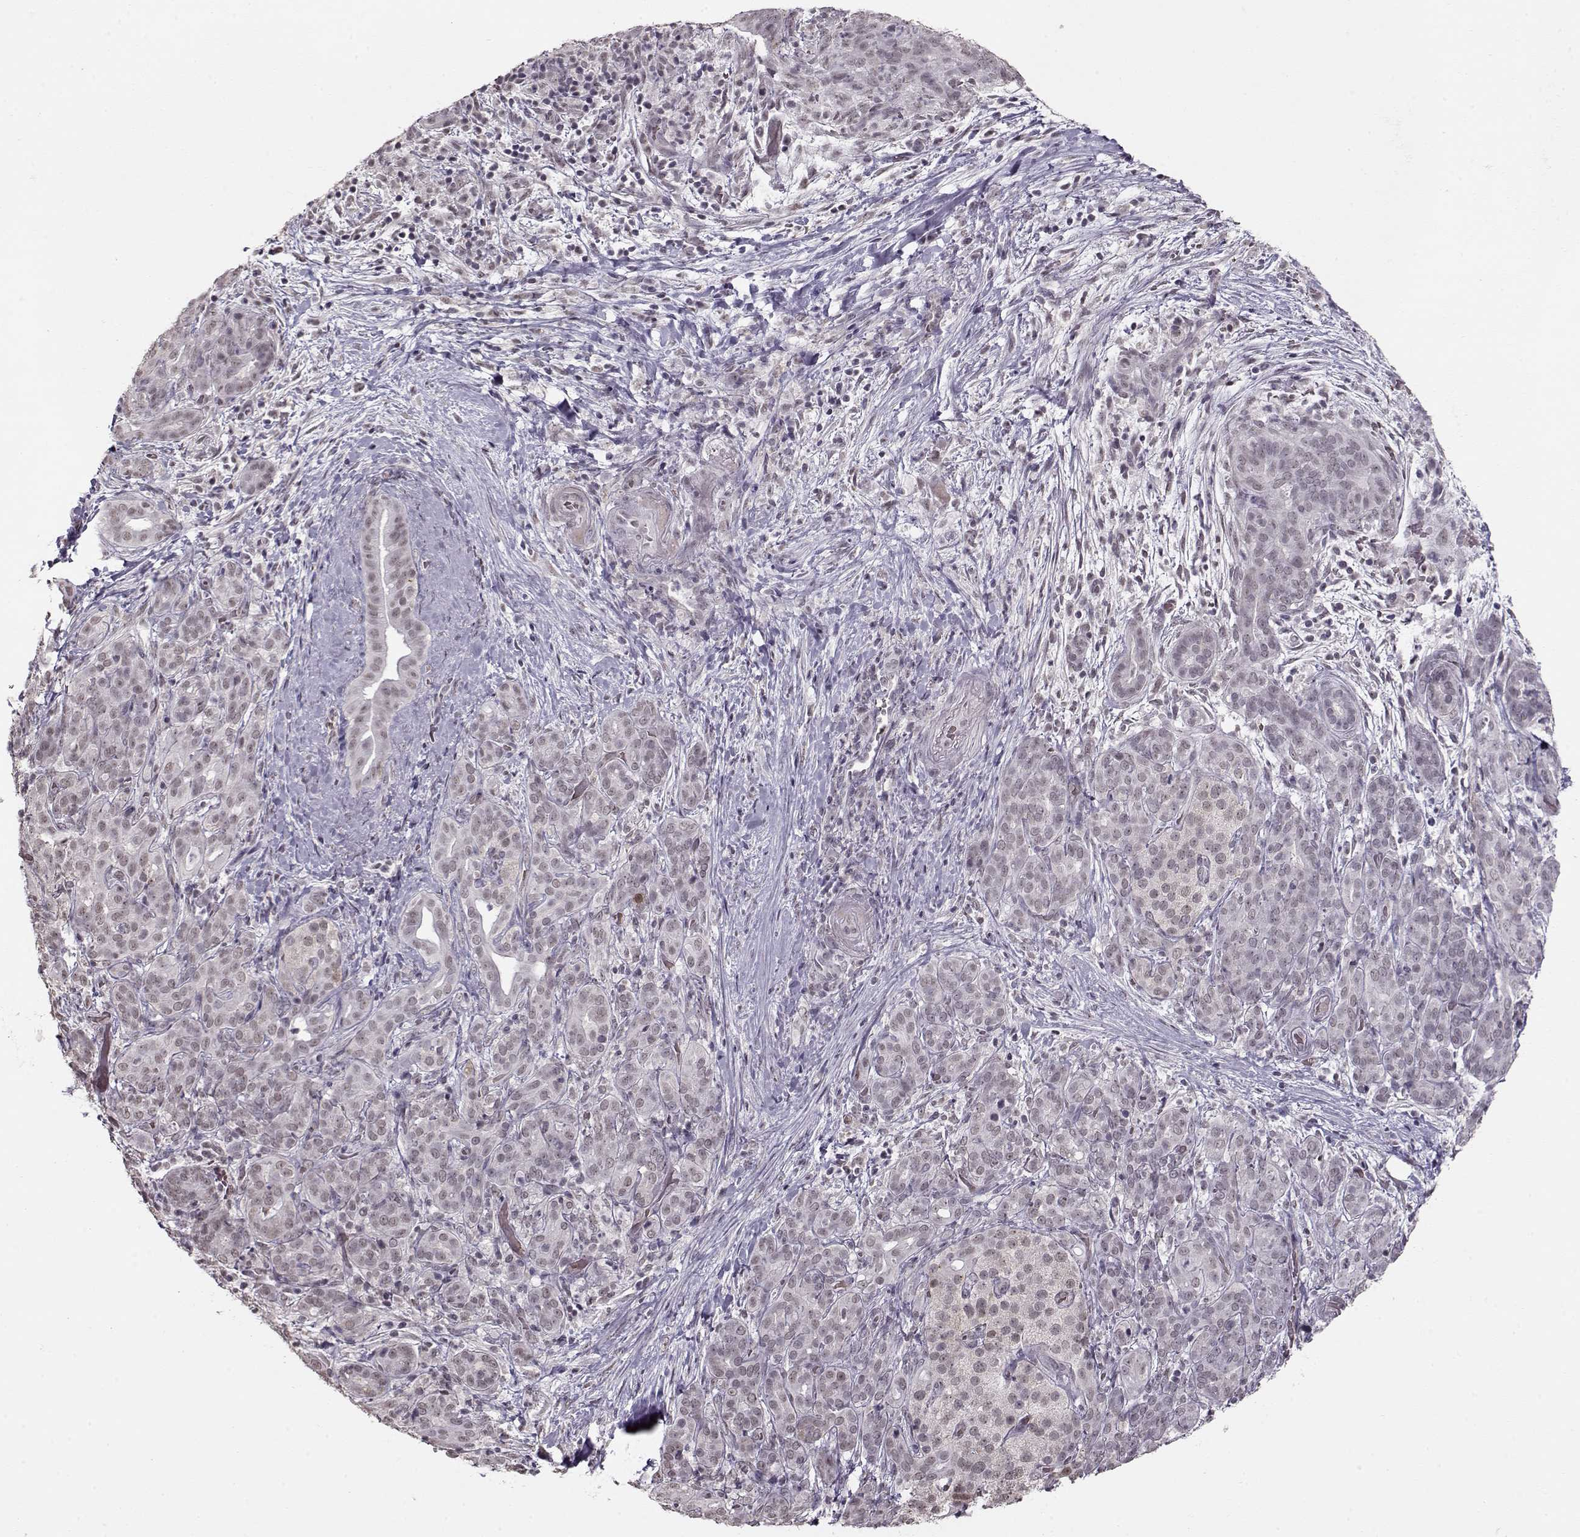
{"staining": {"intensity": "negative", "quantity": "none", "location": "none"}, "tissue": "pancreatic cancer", "cell_type": "Tumor cells", "image_type": "cancer", "snomed": [{"axis": "morphology", "description": "Adenocarcinoma, NOS"}, {"axis": "topography", "description": "Pancreas"}], "caption": "This photomicrograph is of adenocarcinoma (pancreatic) stained with immunohistochemistry (IHC) to label a protein in brown with the nuclei are counter-stained blue. There is no staining in tumor cells.", "gene": "PCP4", "patient": {"sex": "male", "age": 44}}